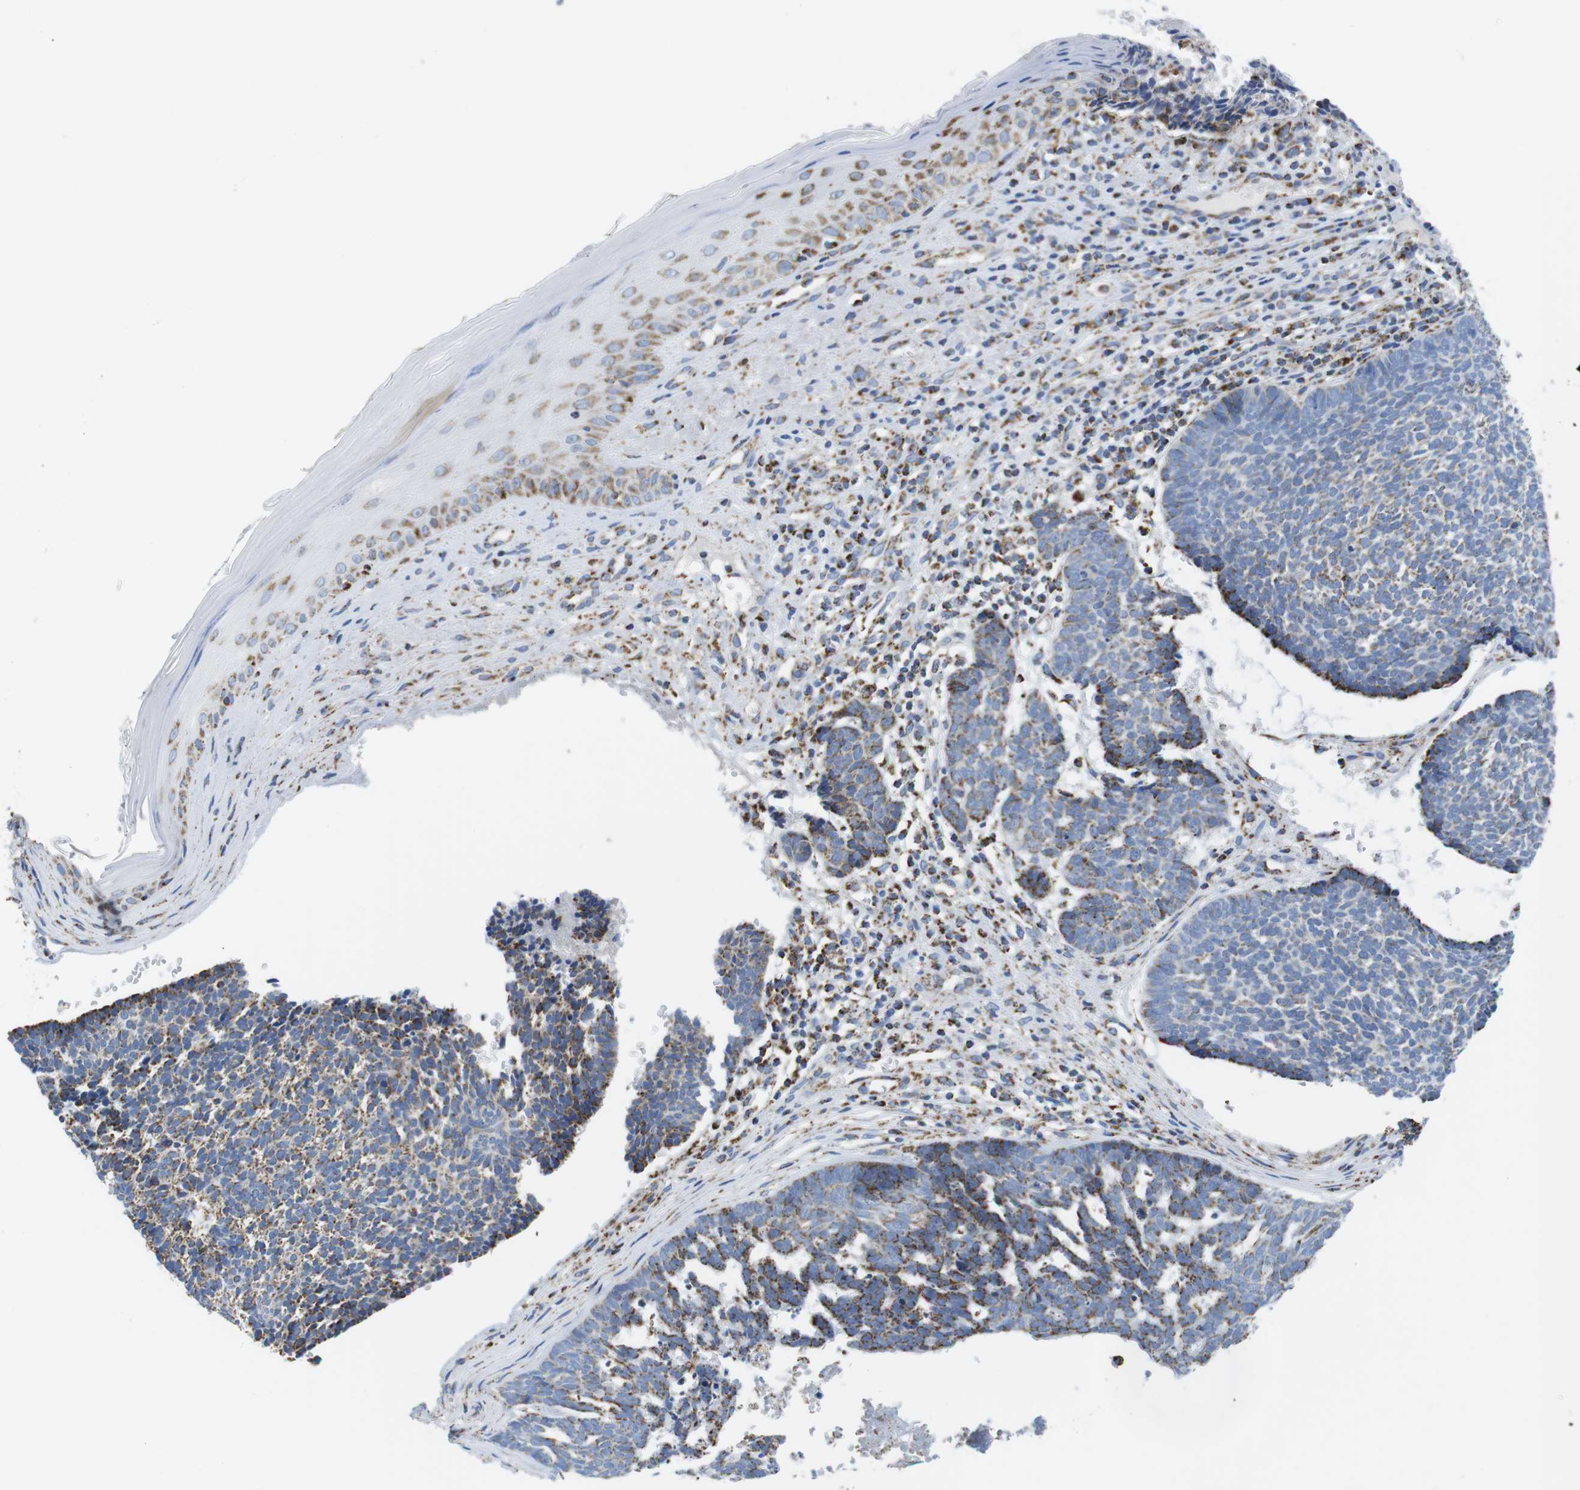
{"staining": {"intensity": "moderate", "quantity": "25%-75%", "location": "cytoplasmic/membranous"}, "tissue": "skin cancer", "cell_type": "Tumor cells", "image_type": "cancer", "snomed": [{"axis": "morphology", "description": "Basal cell carcinoma"}, {"axis": "topography", "description": "Skin"}], "caption": "IHC of skin cancer (basal cell carcinoma) displays medium levels of moderate cytoplasmic/membranous positivity in approximately 25%-75% of tumor cells.", "gene": "ATP5PO", "patient": {"sex": "male", "age": 84}}